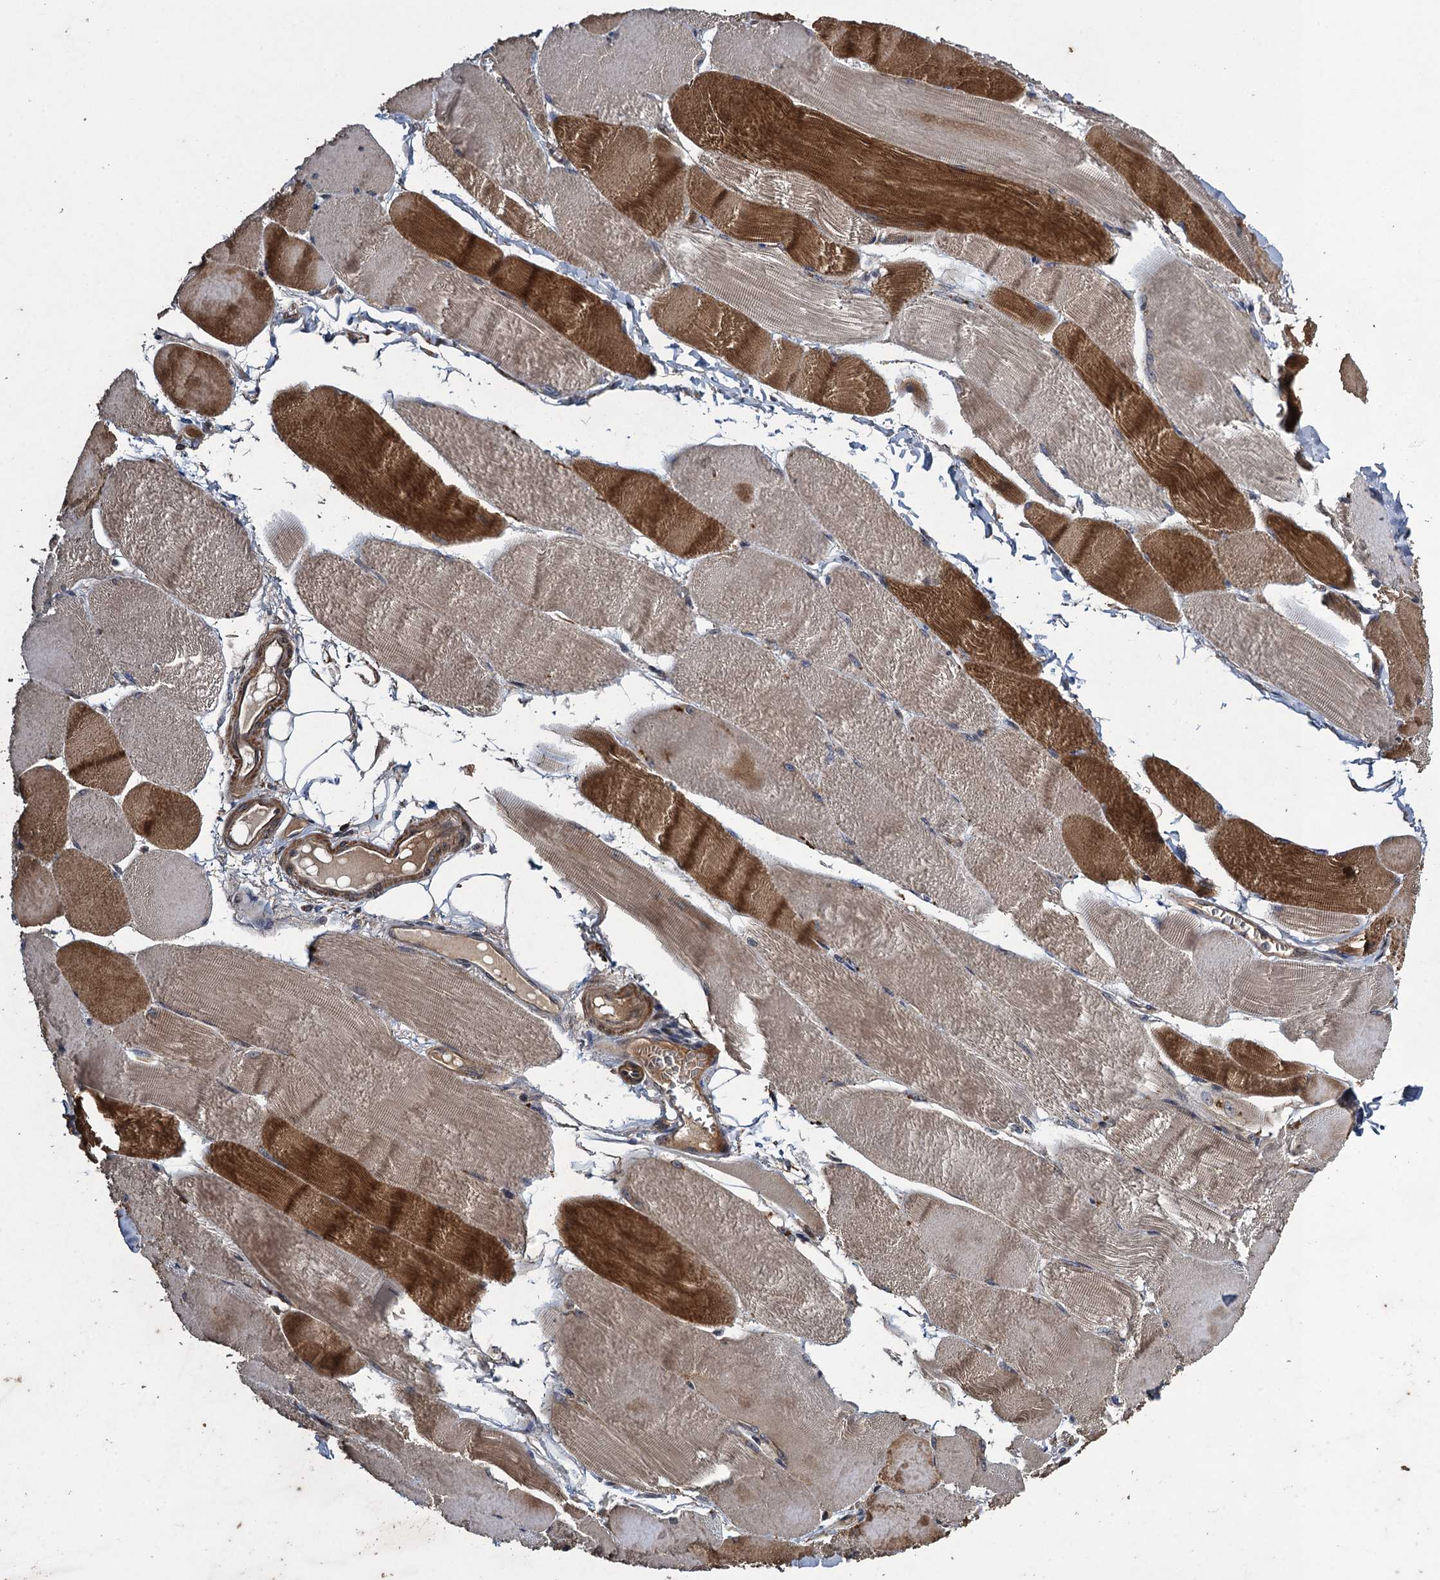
{"staining": {"intensity": "moderate", "quantity": "25%-75%", "location": "cytoplasmic/membranous"}, "tissue": "skeletal muscle", "cell_type": "Myocytes", "image_type": "normal", "snomed": [{"axis": "morphology", "description": "Normal tissue, NOS"}, {"axis": "morphology", "description": "Basal cell carcinoma"}, {"axis": "topography", "description": "Skeletal muscle"}], "caption": "A histopathology image showing moderate cytoplasmic/membranous expression in about 25%-75% of myocytes in normal skeletal muscle, as visualized by brown immunohistochemical staining.", "gene": "CNTN5", "patient": {"sex": "female", "age": 64}}